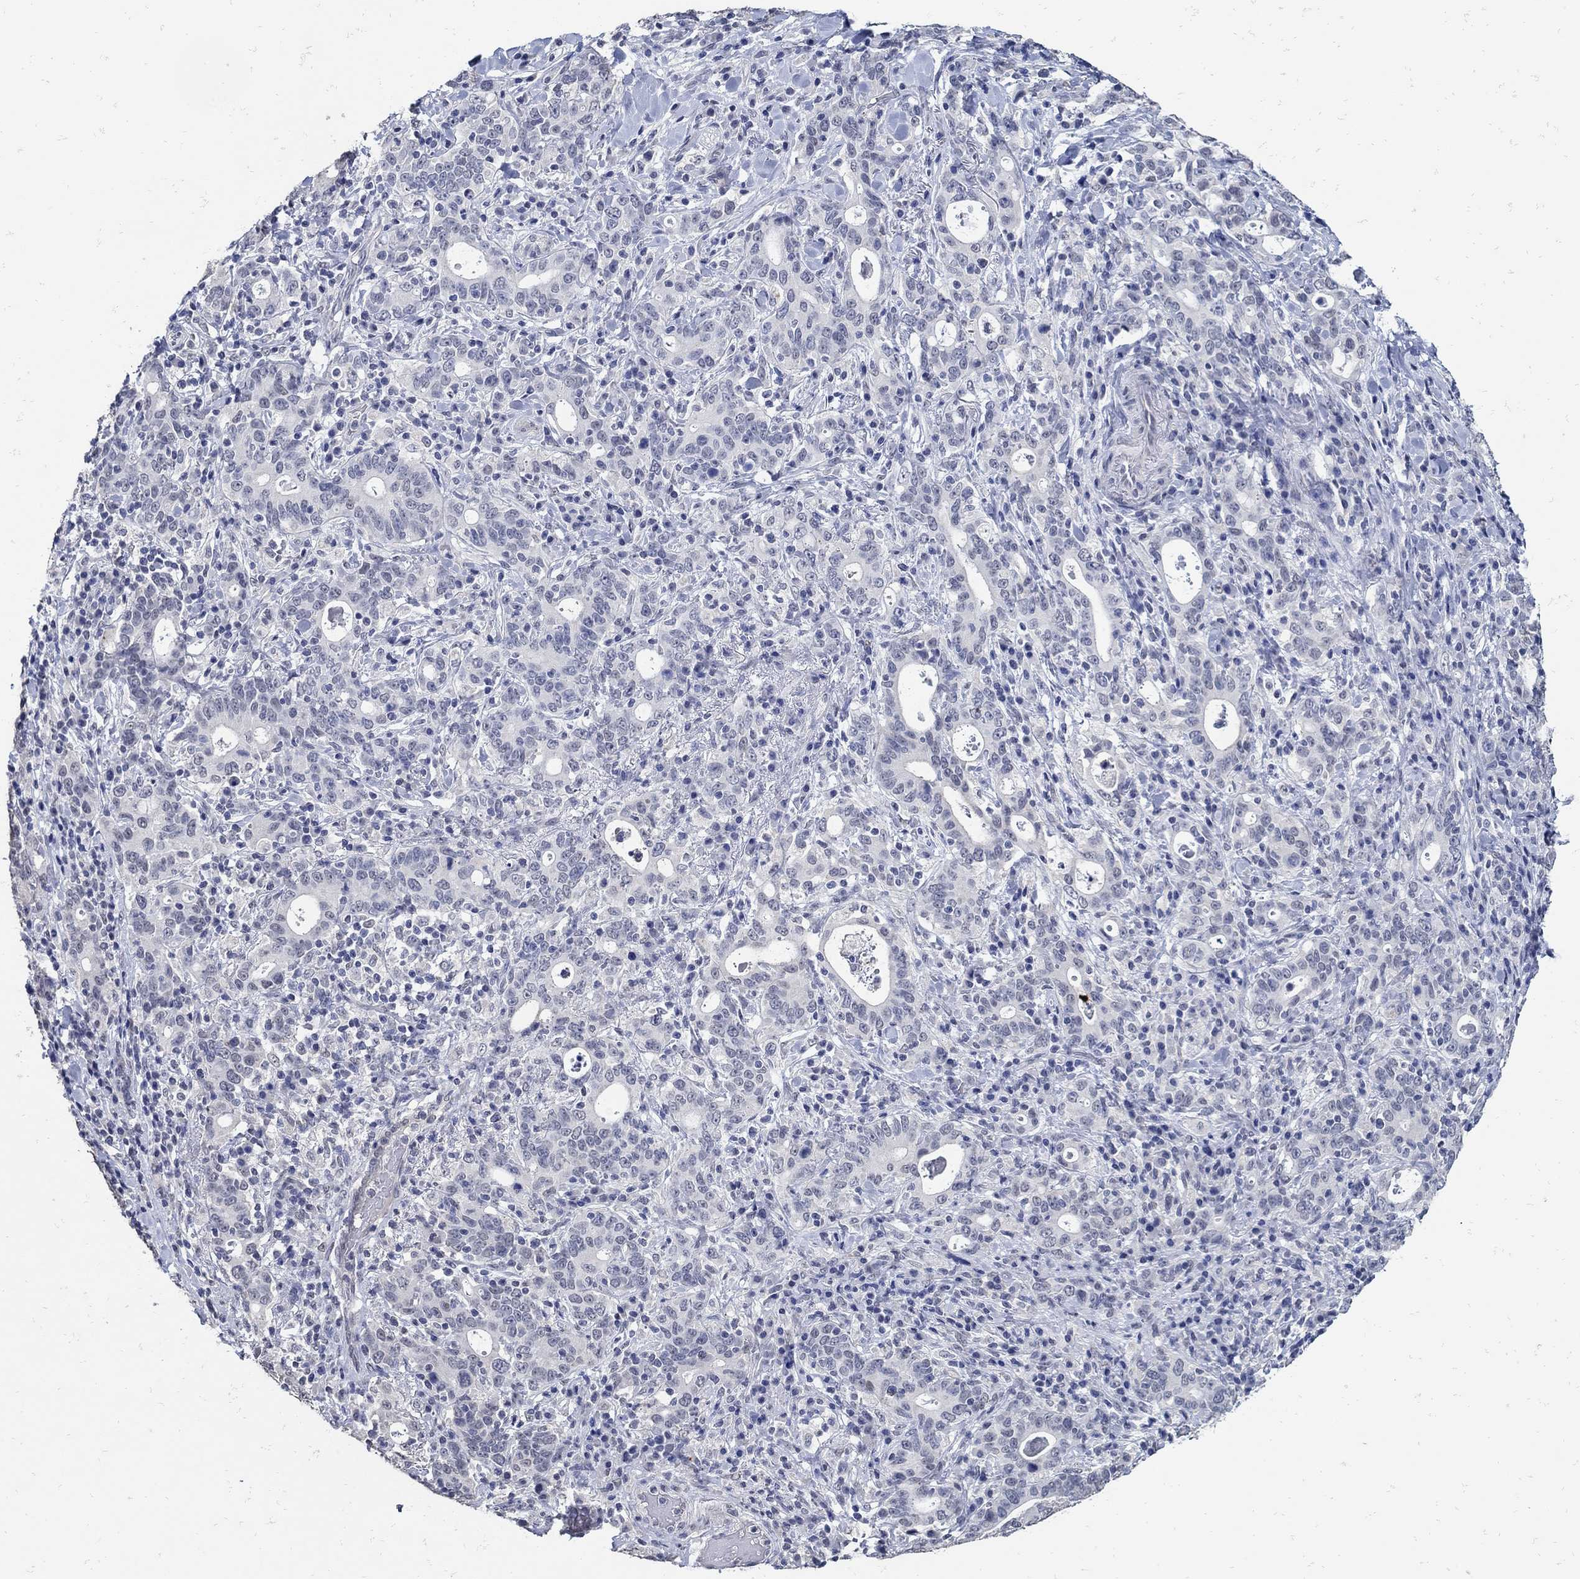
{"staining": {"intensity": "negative", "quantity": "none", "location": "none"}, "tissue": "stomach cancer", "cell_type": "Tumor cells", "image_type": "cancer", "snomed": [{"axis": "morphology", "description": "Adenocarcinoma, NOS"}, {"axis": "topography", "description": "Stomach"}], "caption": "High power microscopy photomicrograph of an IHC micrograph of stomach cancer, revealing no significant staining in tumor cells.", "gene": "KCNN3", "patient": {"sex": "male", "age": 79}}